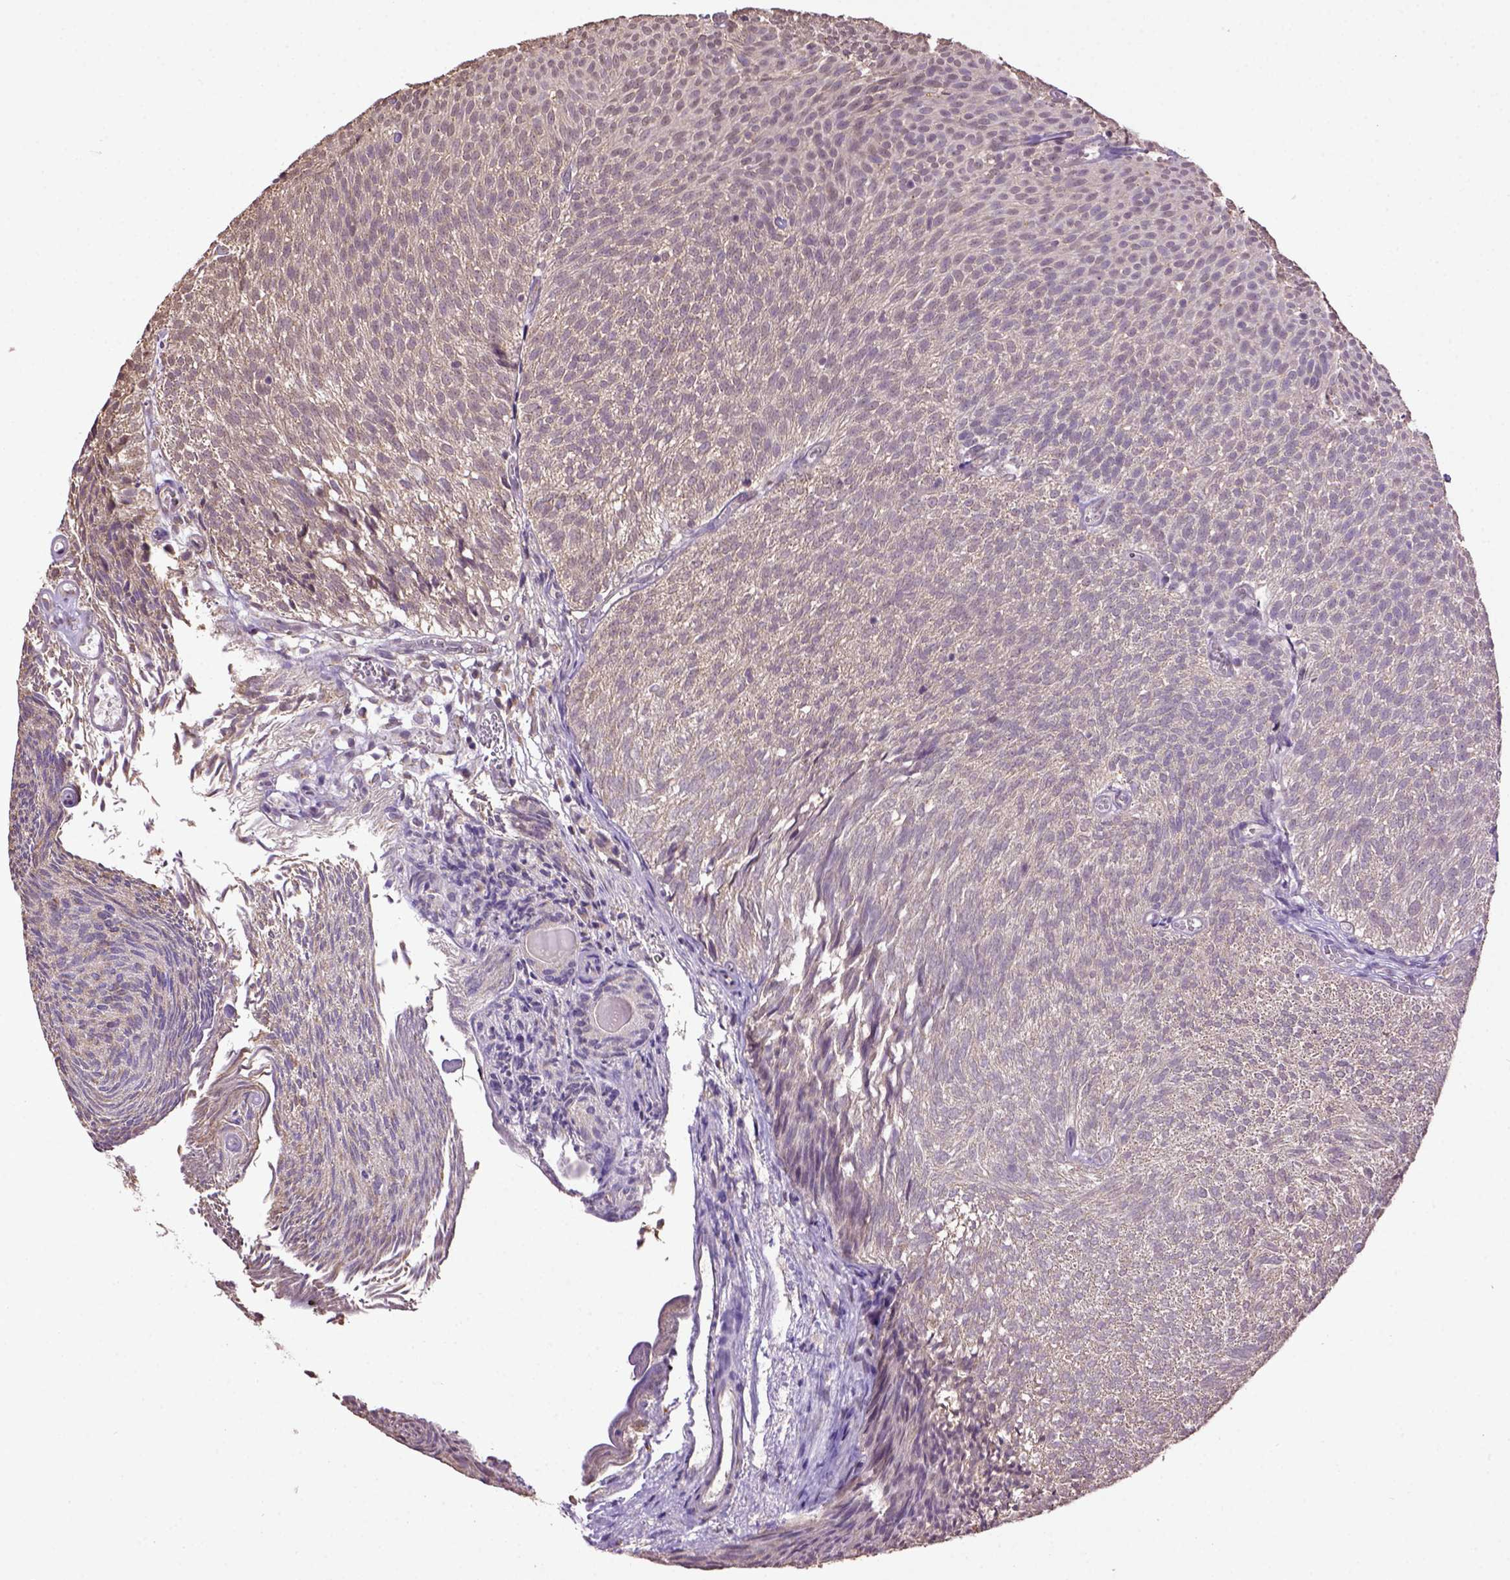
{"staining": {"intensity": "weak", "quantity": ">75%", "location": "cytoplasmic/membranous"}, "tissue": "urothelial cancer", "cell_type": "Tumor cells", "image_type": "cancer", "snomed": [{"axis": "morphology", "description": "Urothelial carcinoma, Low grade"}, {"axis": "topography", "description": "Urinary bladder"}], "caption": "This histopathology image shows immunohistochemistry staining of human low-grade urothelial carcinoma, with low weak cytoplasmic/membranous positivity in about >75% of tumor cells.", "gene": "WDR17", "patient": {"sex": "male", "age": 77}}